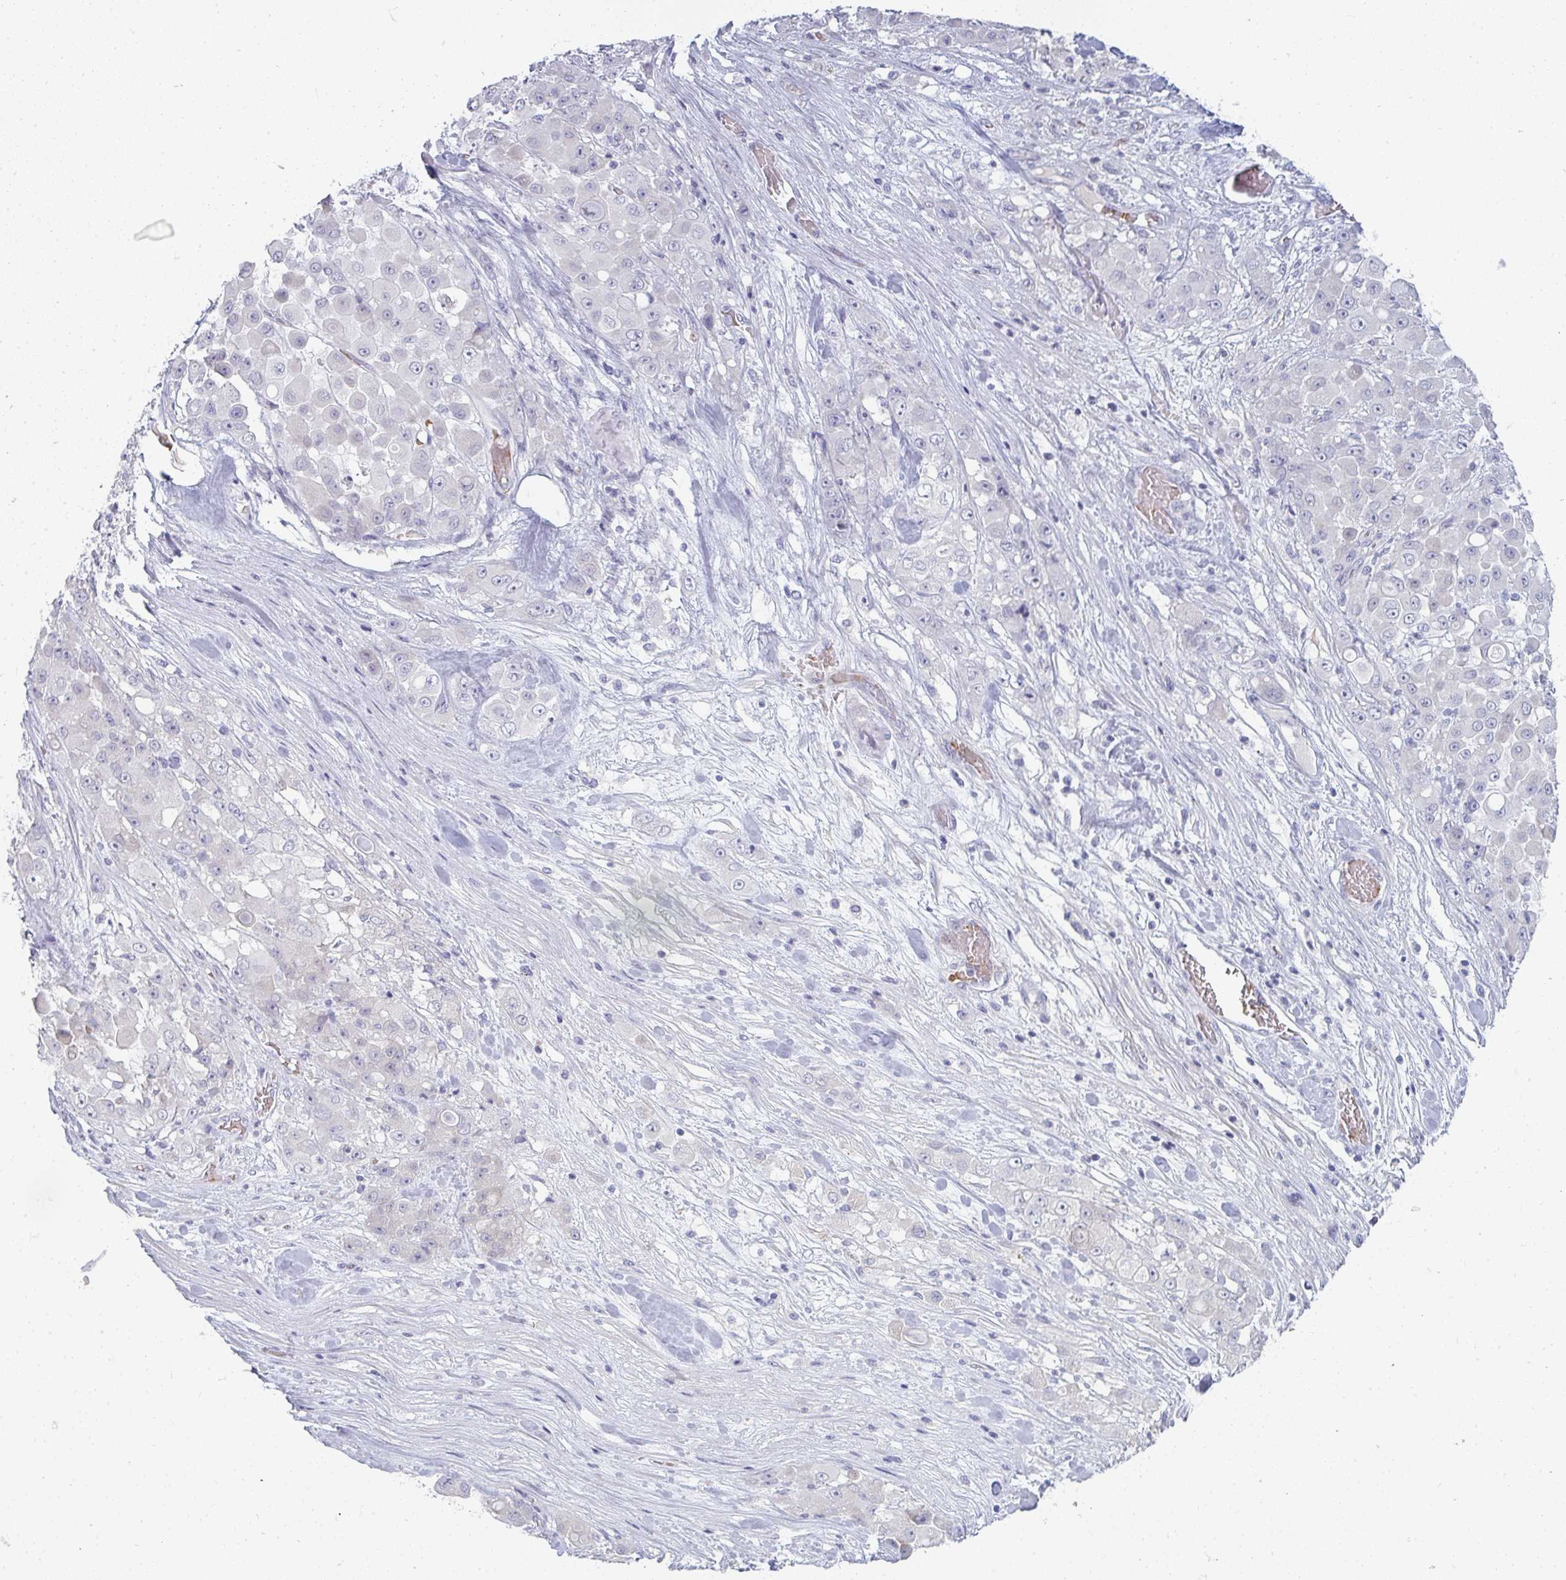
{"staining": {"intensity": "negative", "quantity": "none", "location": "none"}, "tissue": "stomach cancer", "cell_type": "Tumor cells", "image_type": "cancer", "snomed": [{"axis": "morphology", "description": "Adenocarcinoma, NOS"}, {"axis": "topography", "description": "Stomach"}], "caption": "This histopathology image is of stomach adenocarcinoma stained with immunohistochemistry (IHC) to label a protein in brown with the nuclei are counter-stained blue. There is no positivity in tumor cells.", "gene": "SHB", "patient": {"sex": "female", "age": 76}}